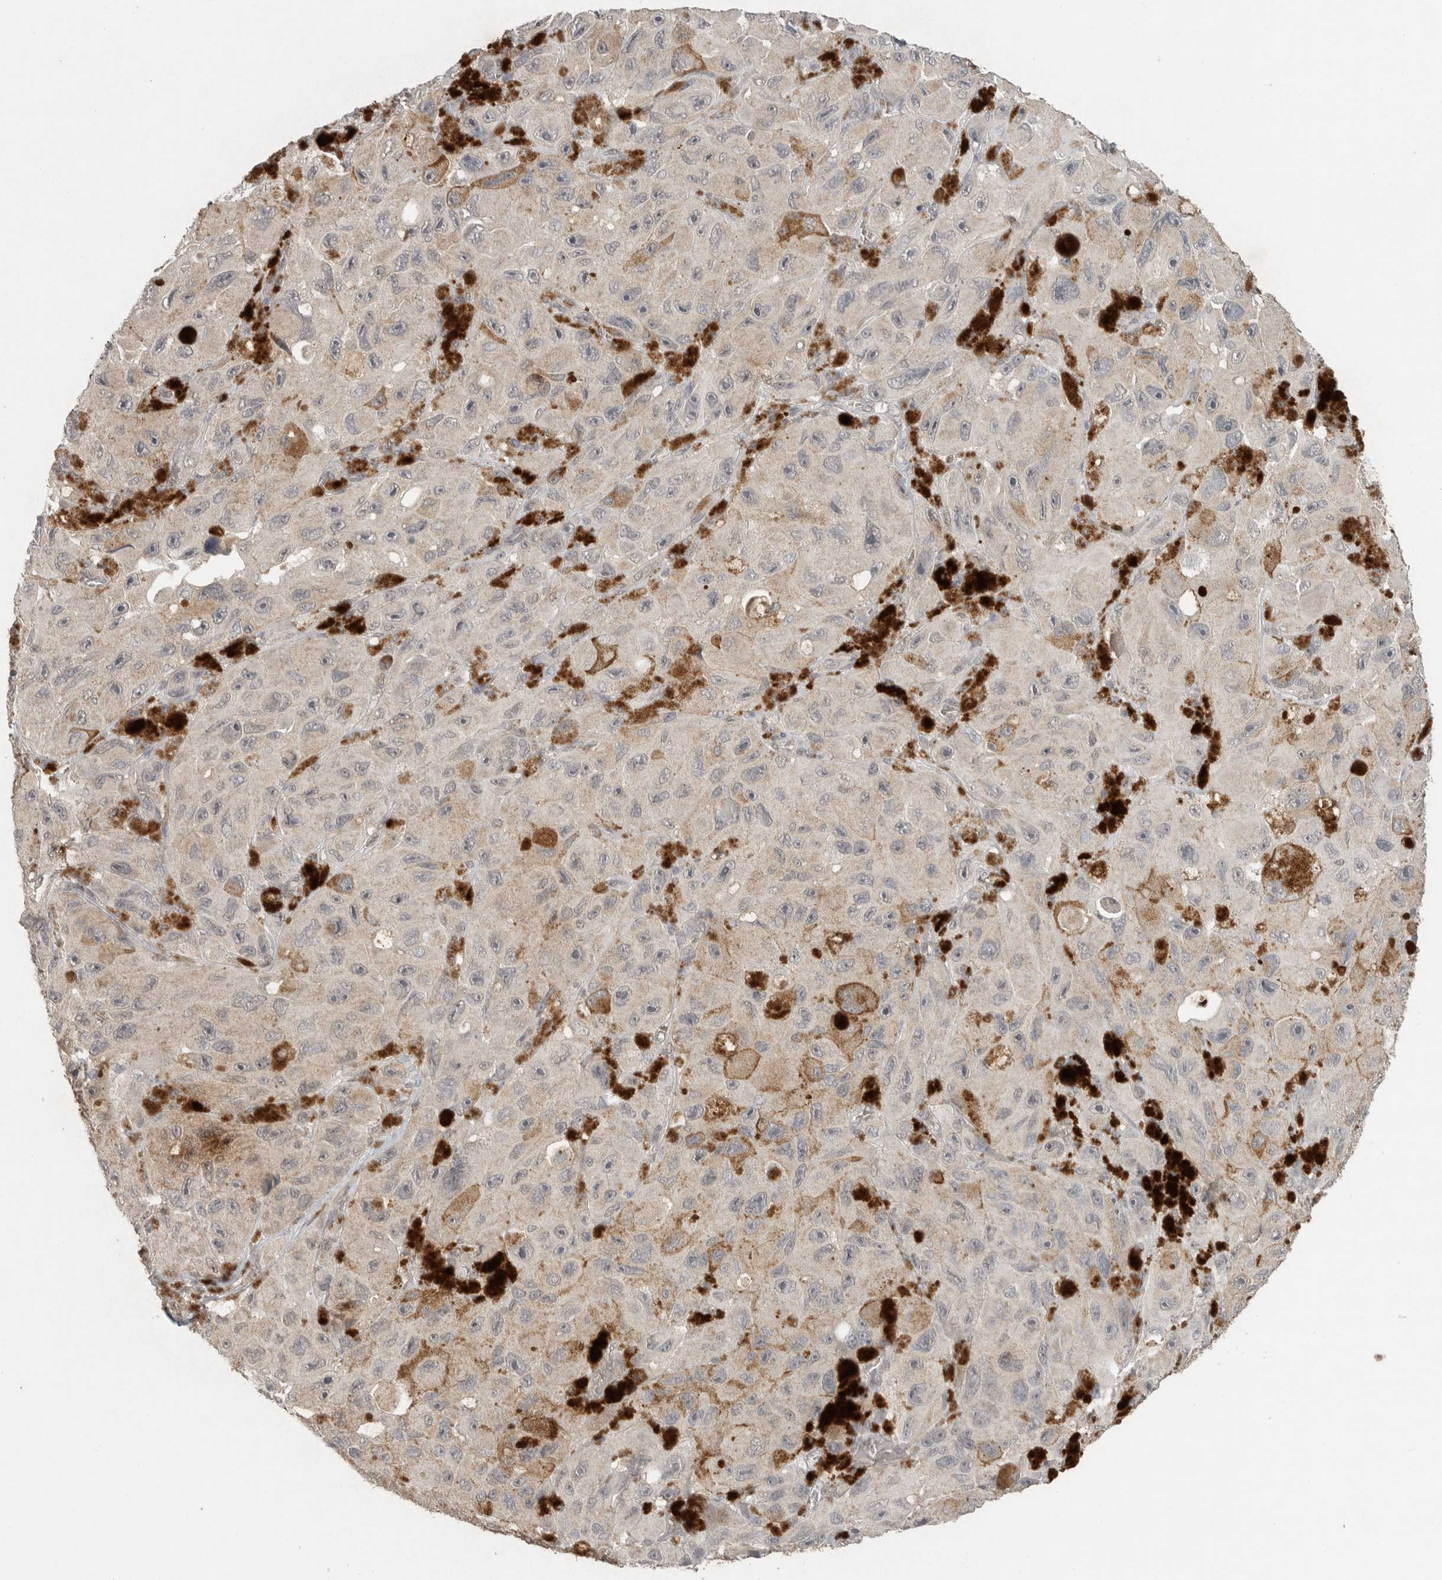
{"staining": {"intensity": "negative", "quantity": "none", "location": "none"}, "tissue": "melanoma", "cell_type": "Tumor cells", "image_type": "cancer", "snomed": [{"axis": "morphology", "description": "Malignant melanoma, NOS"}, {"axis": "topography", "description": "Skin"}], "caption": "A photomicrograph of malignant melanoma stained for a protein displays no brown staining in tumor cells. (DAB immunohistochemistry (IHC), high magnification).", "gene": "KLK5", "patient": {"sex": "female", "age": 73}}